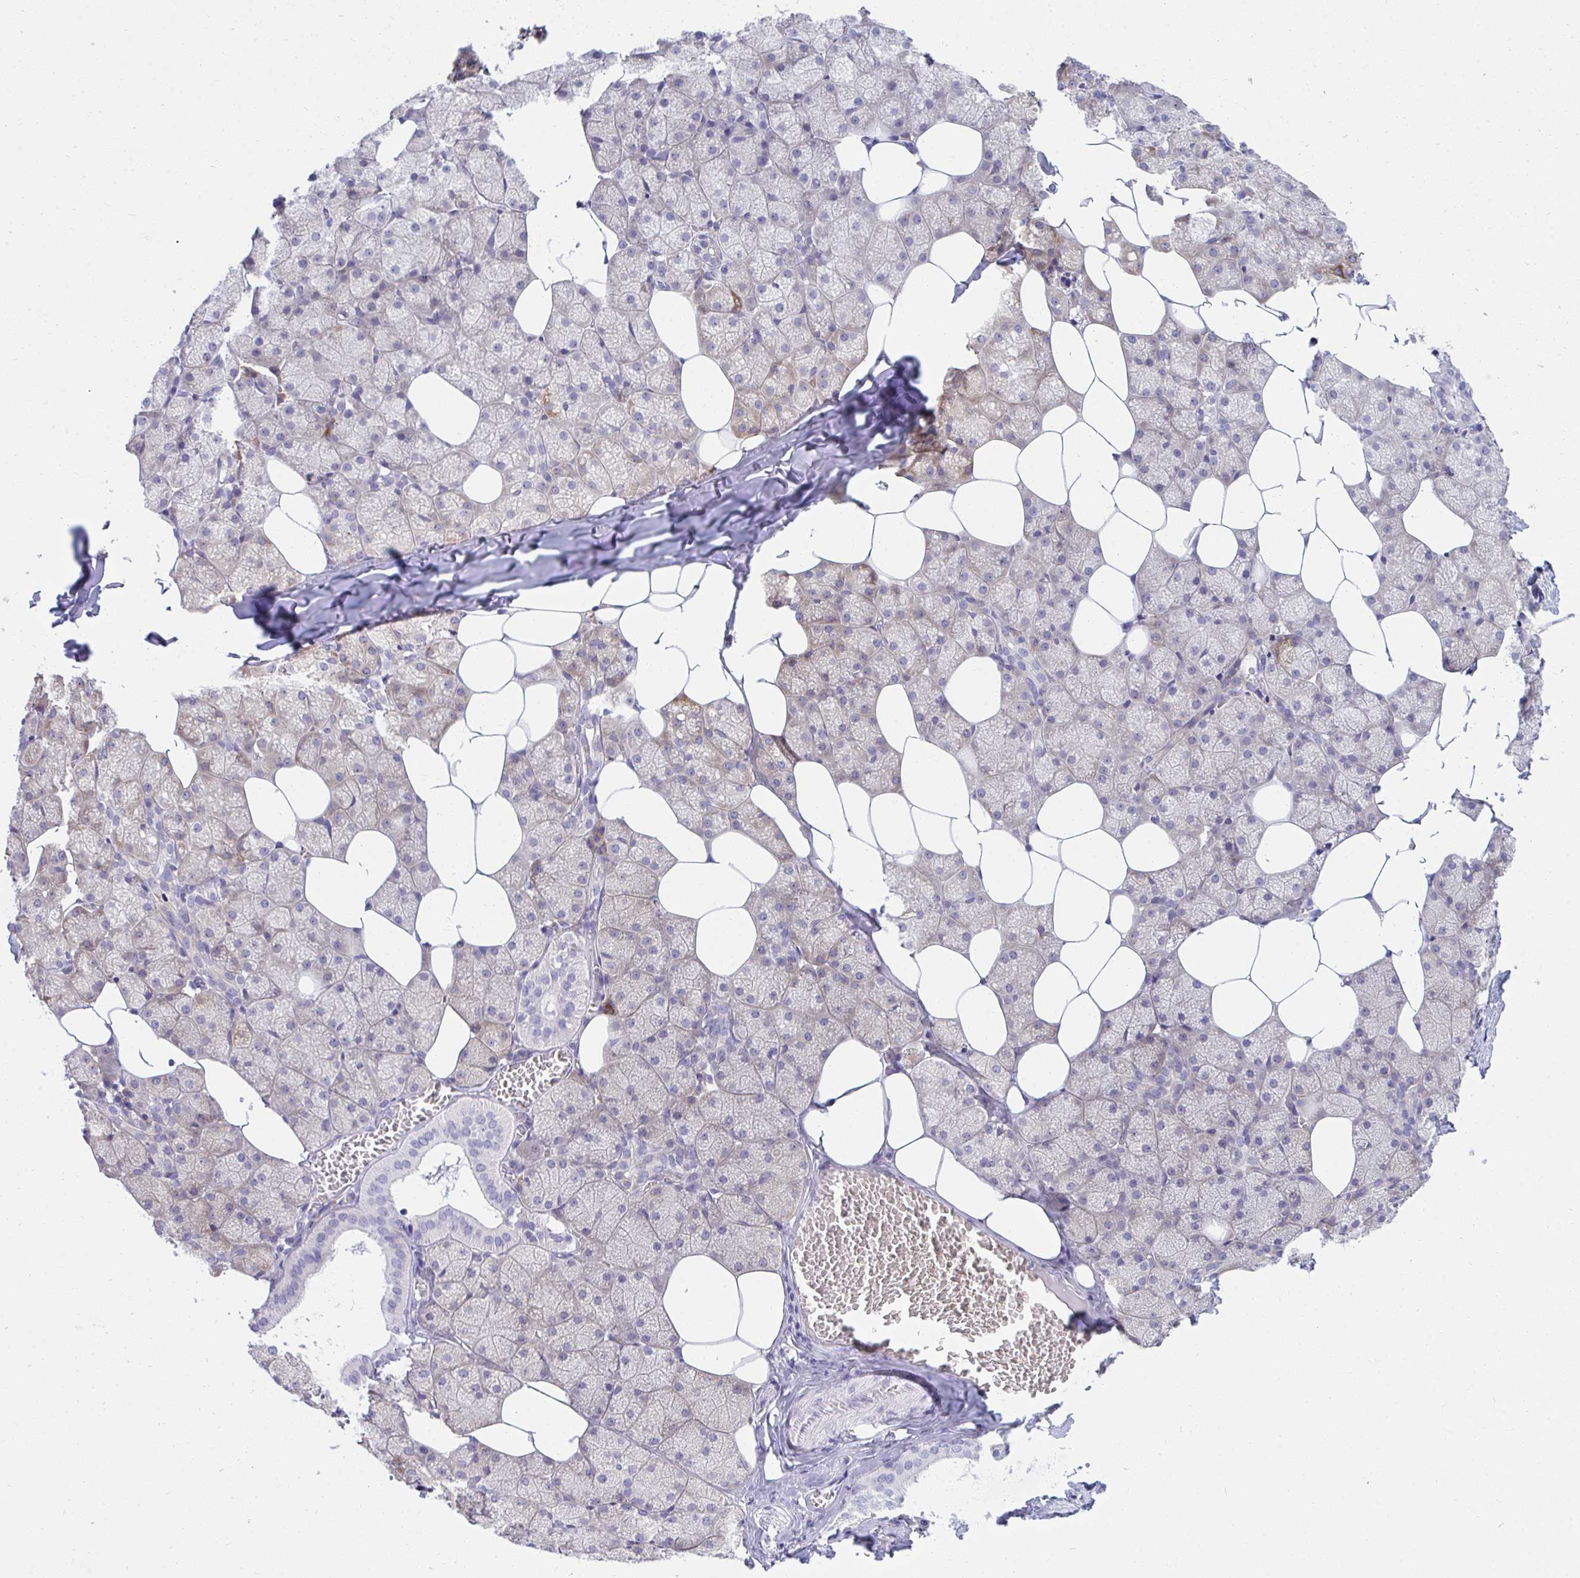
{"staining": {"intensity": "negative", "quantity": "none", "location": "none"}, "tissue": "salivary gland", "cell_type": "Glandular cells", "image_type": "normal", "snomed": [{"axis": "morphology", "description": "Normal tissue, NOS"}, {"axis": "topography", "description": "Salivary gland"}, {"axis": "topography", "description": "Peripheral nerve tissue"}], "caption": "High power microscopy photomicrograph of an immunohistochemistry photomicrograph of benign salivary gland, revealing no significant staining in glandular cells.", "gene": "FASLG", "patient": {"sex": "male", "age": 38}}